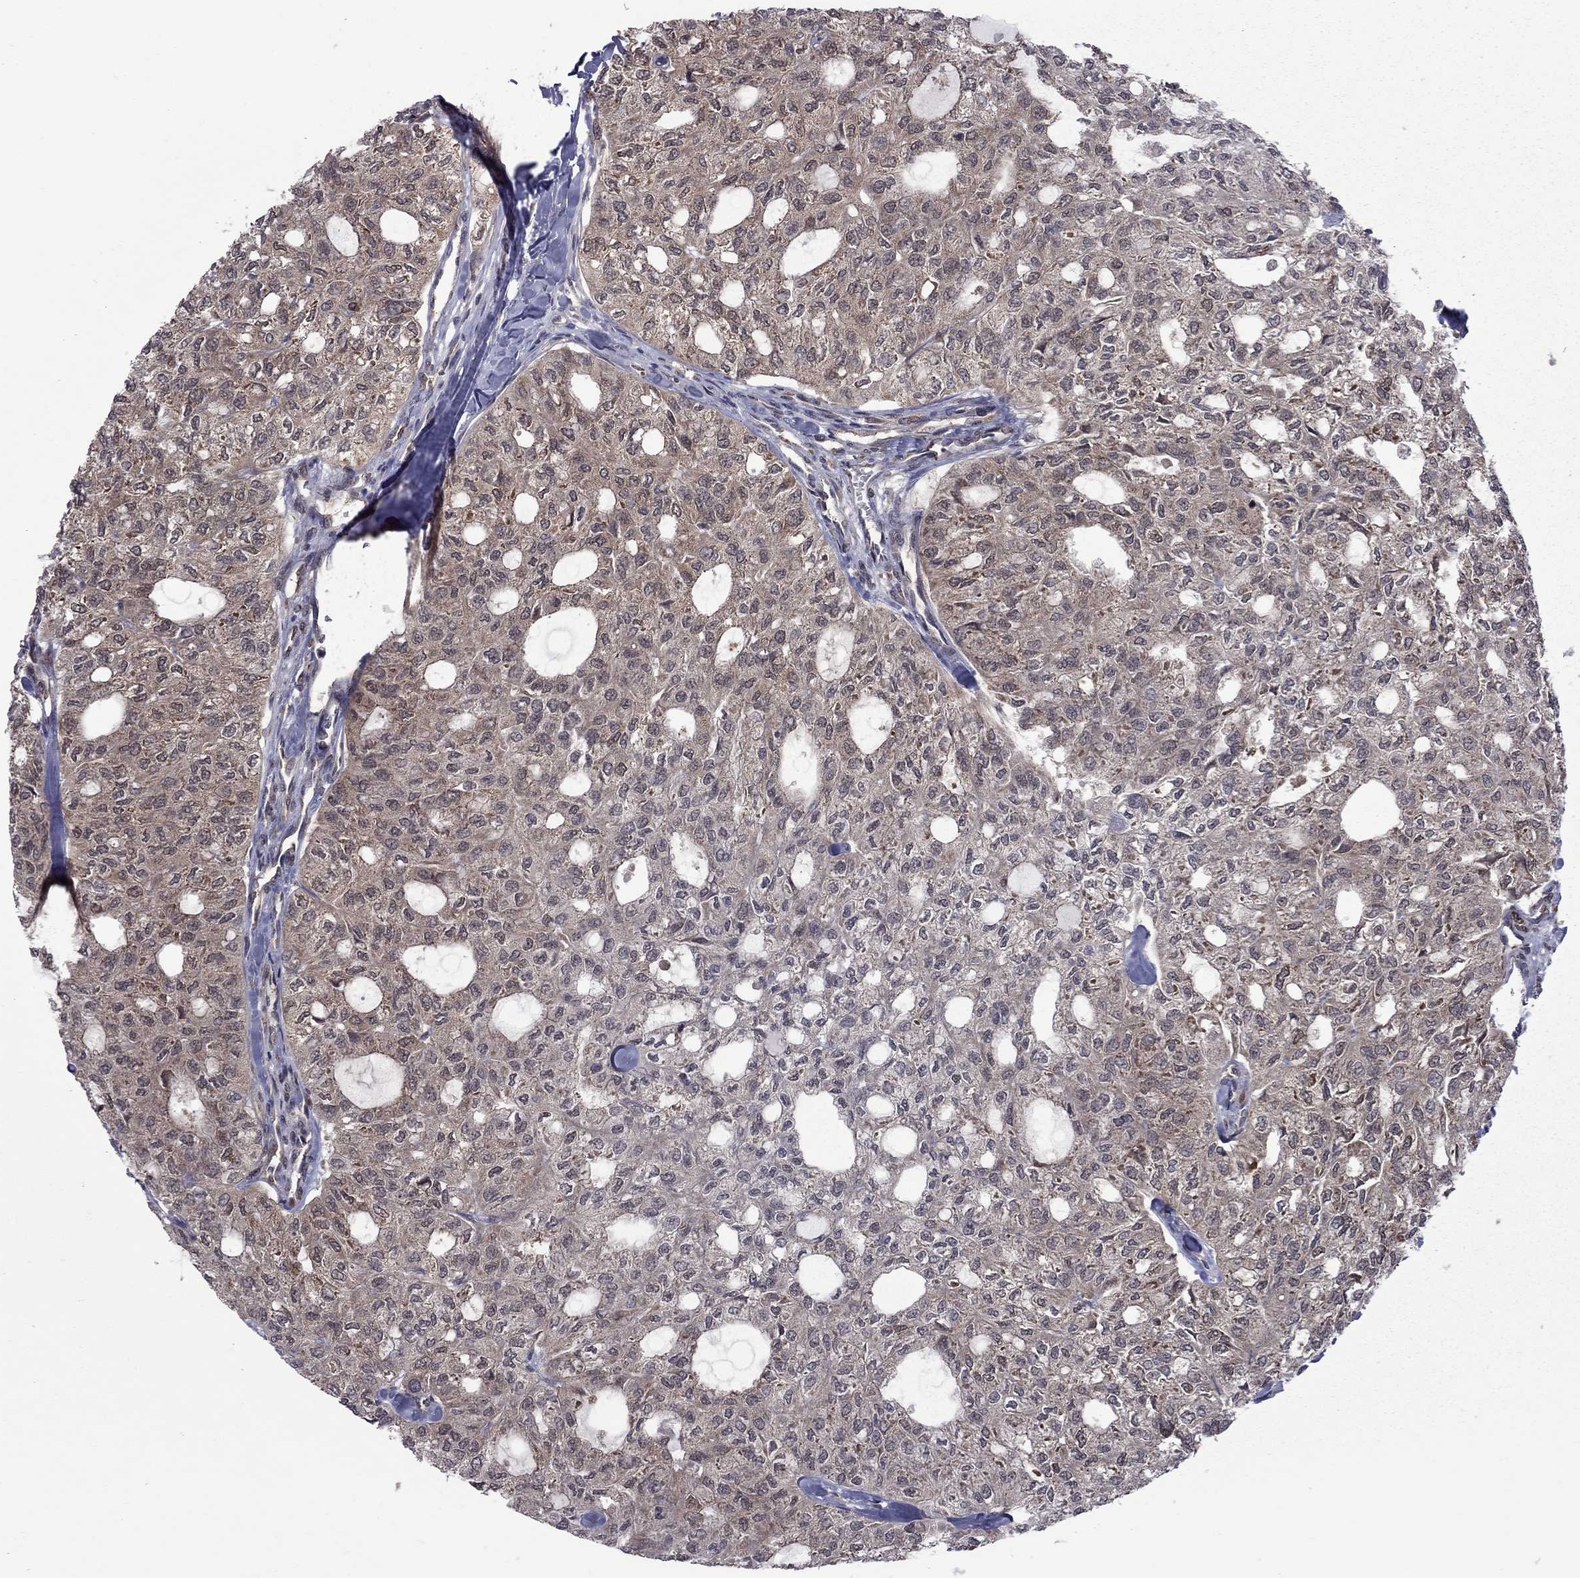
{"staining": {"intensity": "weak", "quantity": "25%-75%", "location": "cytoplasmic/membranous"}, "tissue": "thyroid cancer", "cell_type": "Tumor cells", "image_type": "cancer", "snomed": [{"axis": "morphology", "description": "Follicular adenoma carcinoma, NOS"}, {"axis": "topography", "description": "Thyroid gland"}], "caption": "Human thyroid cancer stained with a protein marker demonstrates weak staining in tumor cells.", "gene": "NAA50", "patient": {"sex": "male", "age": 75}}